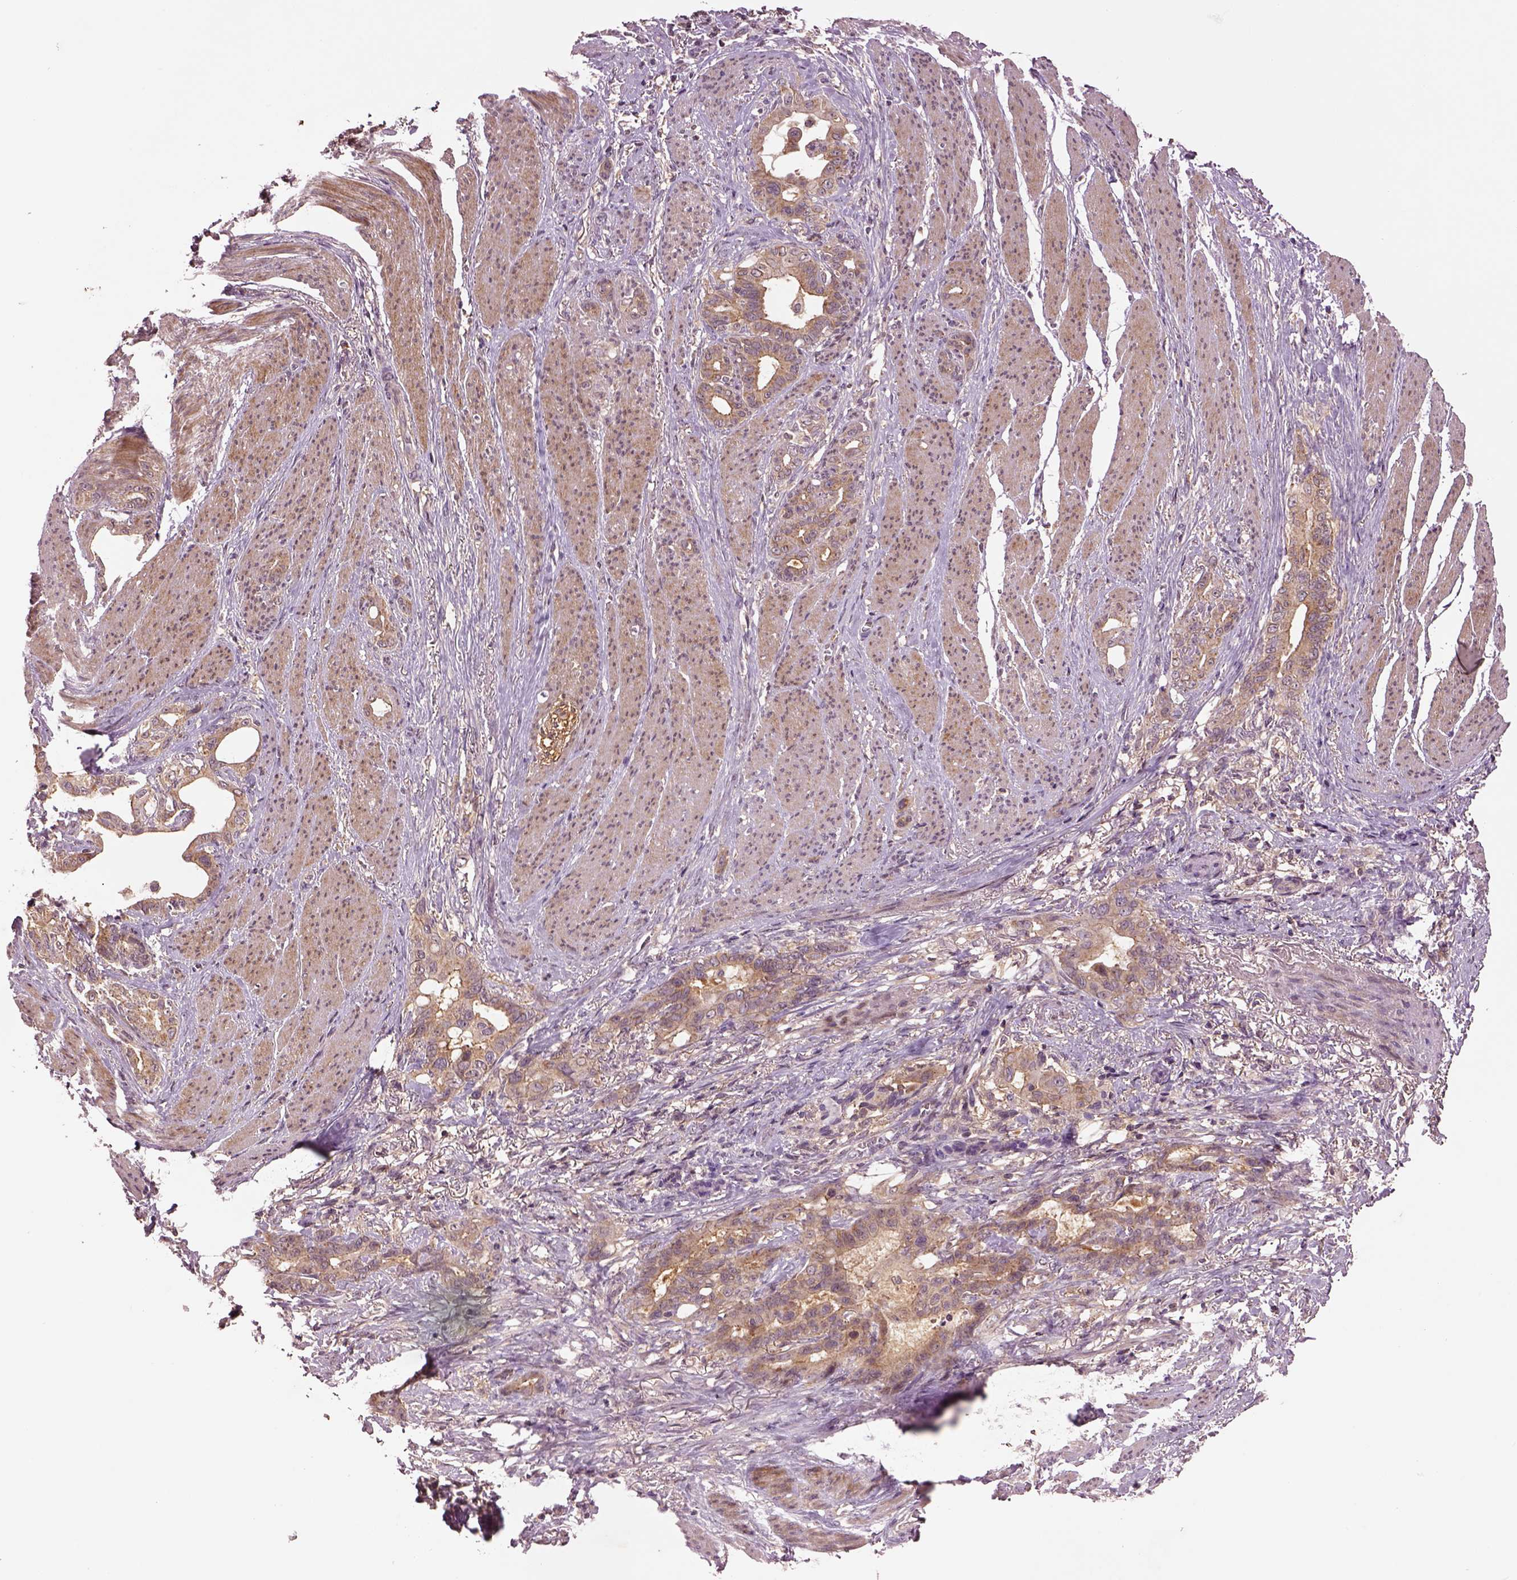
{"staining": {"intensity": "moderate", "quantity": ">75%", "location": "cytoplasmic/membranous"}, "tissue": "stomach cancer", "cell_type": "Tumor cells", "image_type": "cancer", "snomed": [{"axis": "morphology", "description": "Normal tissue, NOS"}, {"axis": "morphology", "description": "Adenocarcinoma, NOS"}, {"axis": "topography", "description": "Esophagus"}, {"axis": "topography", "description": "Stomach, upper"}], "caption": "Immunohistochemistry (IHC) staining of stomach cancer, which shows medium levels of moderate cytoplasmic/membranous positivity in approximately >75% of tumor cells indicating moderate cytoplasmic/membranous protein staining. The staining was performed using DAB (3,3'-diaminobenzidine) (brown) for protein detection and nuclei were counterstained in hematoxylin (blue).", "gene": "MTHFS", "patient": {"sex": "male", "age": 62}}